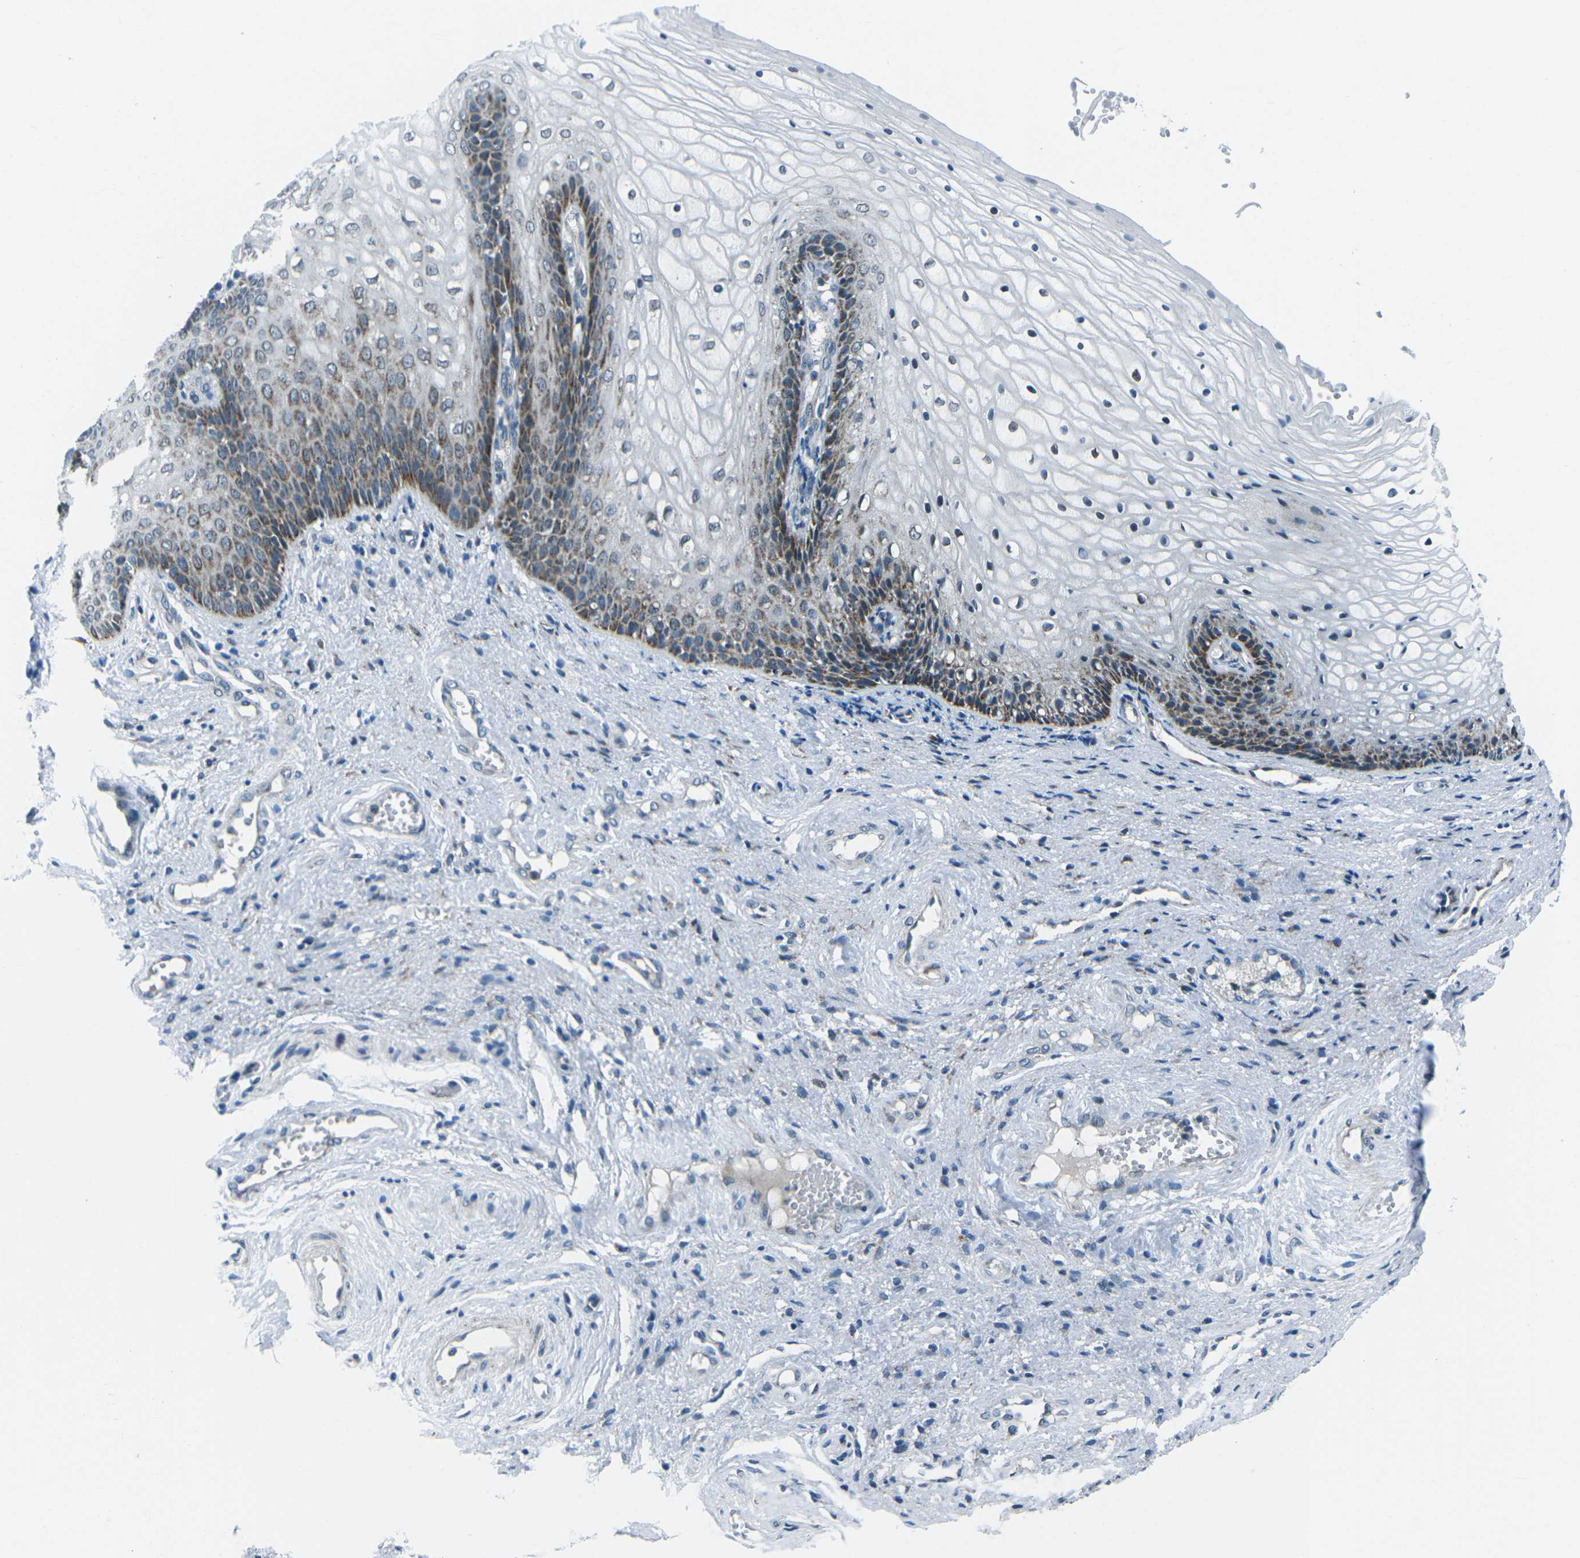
{"staining": {"intensity": "moderate", "quantity": "25%-75%", "location": "cytoplasmic/membranous"}, "tissue": "vagina", "cell_type": "Squamous epithelial cells", "image_type": "normal", "snomed": [{"axis": "morphology", "description": "Normal tissue, NOS"}, {"axis": "topography", "description": "Vagina"}], "caption": "Immunohistochemical staining of normal human vagina exhibits 25%-75% levels of moderate cytoplasmic/membranous protein staining in about 25%-75% of squamous epithelial cells.", "gene": "RFESD", "patient": {"sex": "female", "age": 34}}